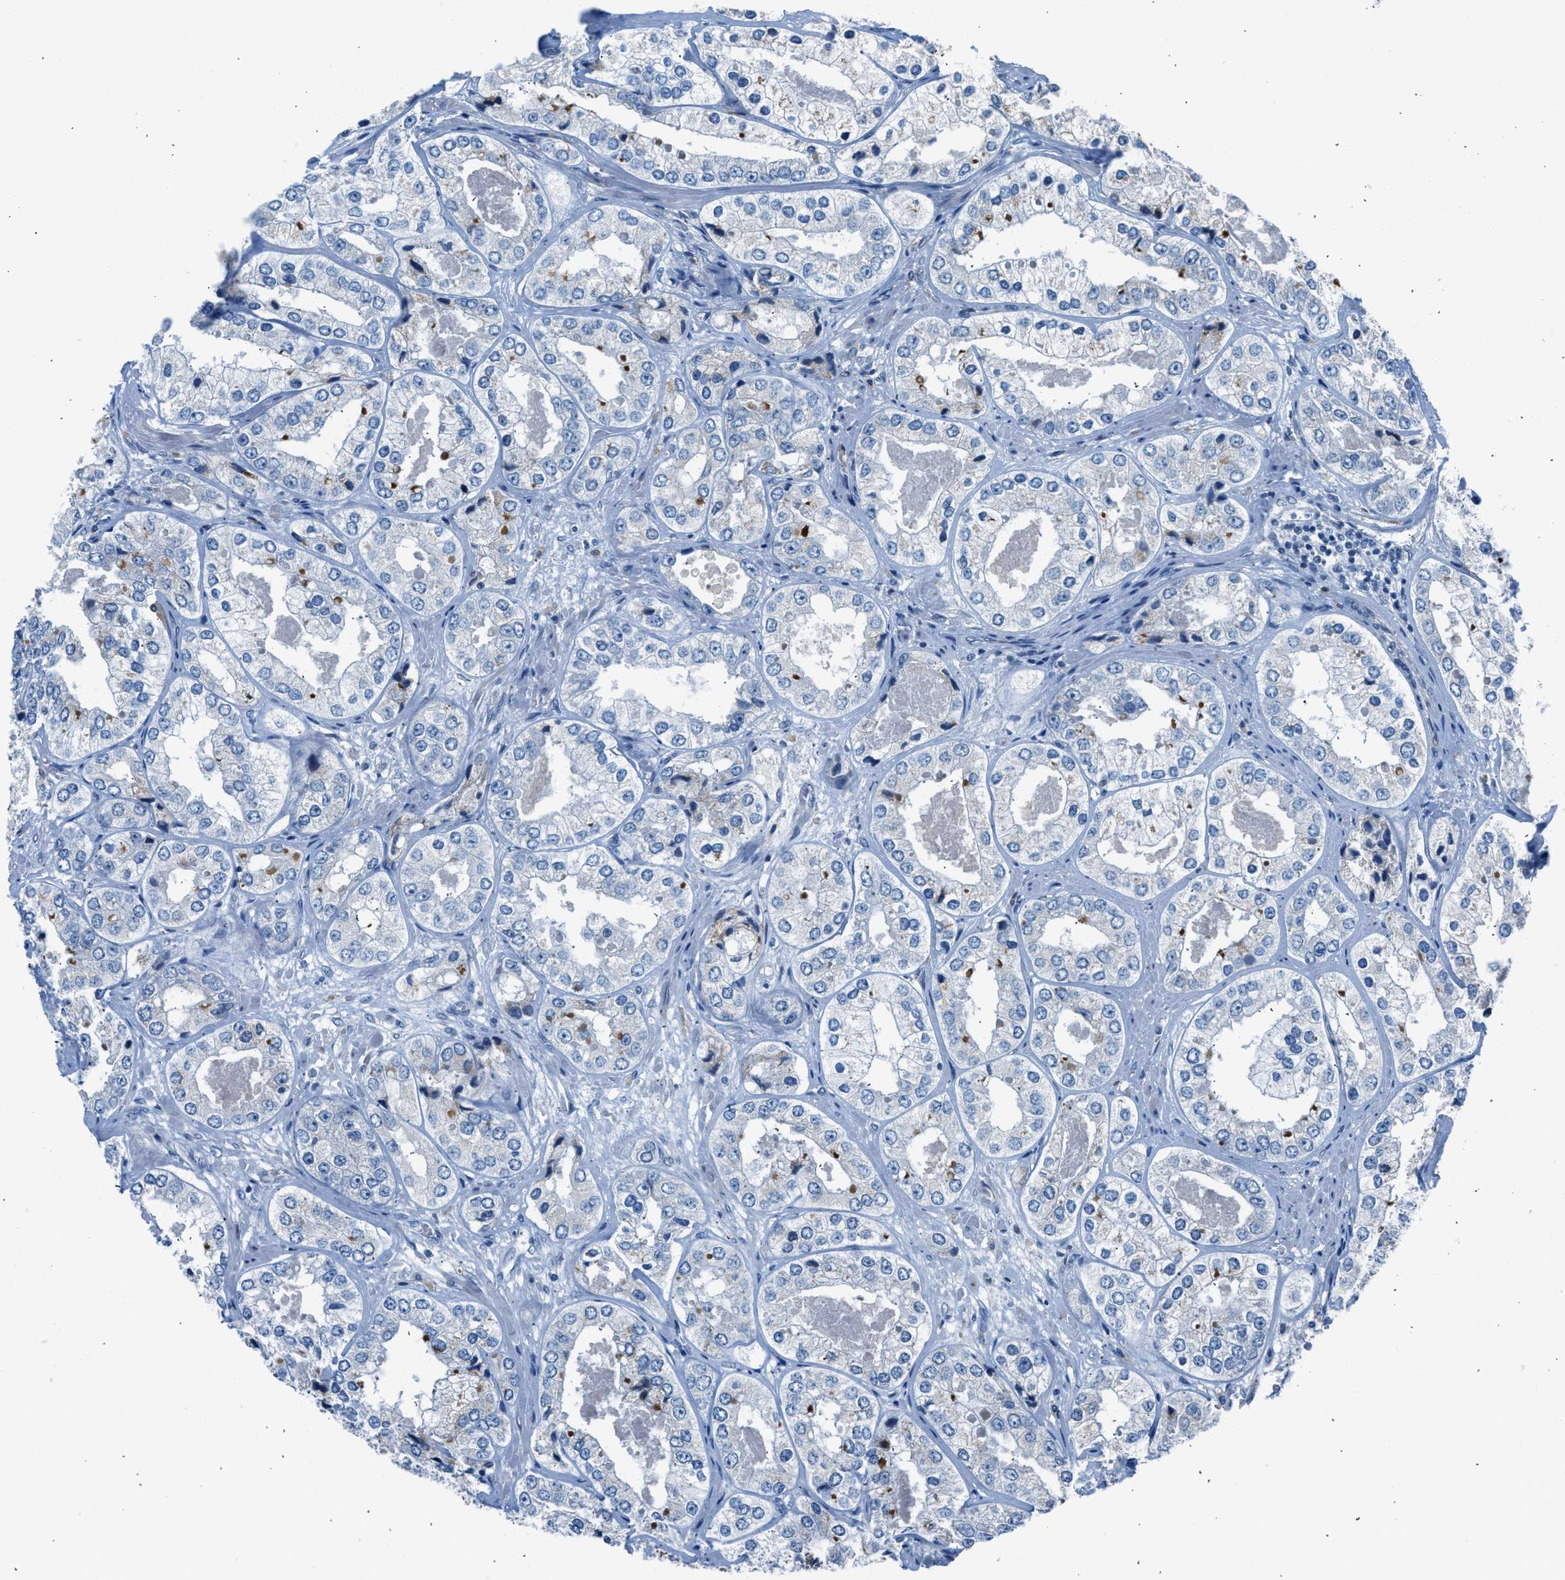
{"staining": {"intensity": "negative", "quantity": "none", "location": "none"}, "tissue": "prostate cancer", "cell_type": "Tumor cells", "image_type": "cancer", "snomed": [{"axis": "morphology", "description": "Adenocarcinoma, High grade"}, {"axis": "topography", "description": "Prostate"}], "caption": "Tumor cells show no significant staining in prostate cancer (adenocarcinoma (high-grade)).", "gene": "RNF41", "patient": {"sex": "male", "age": 61}}